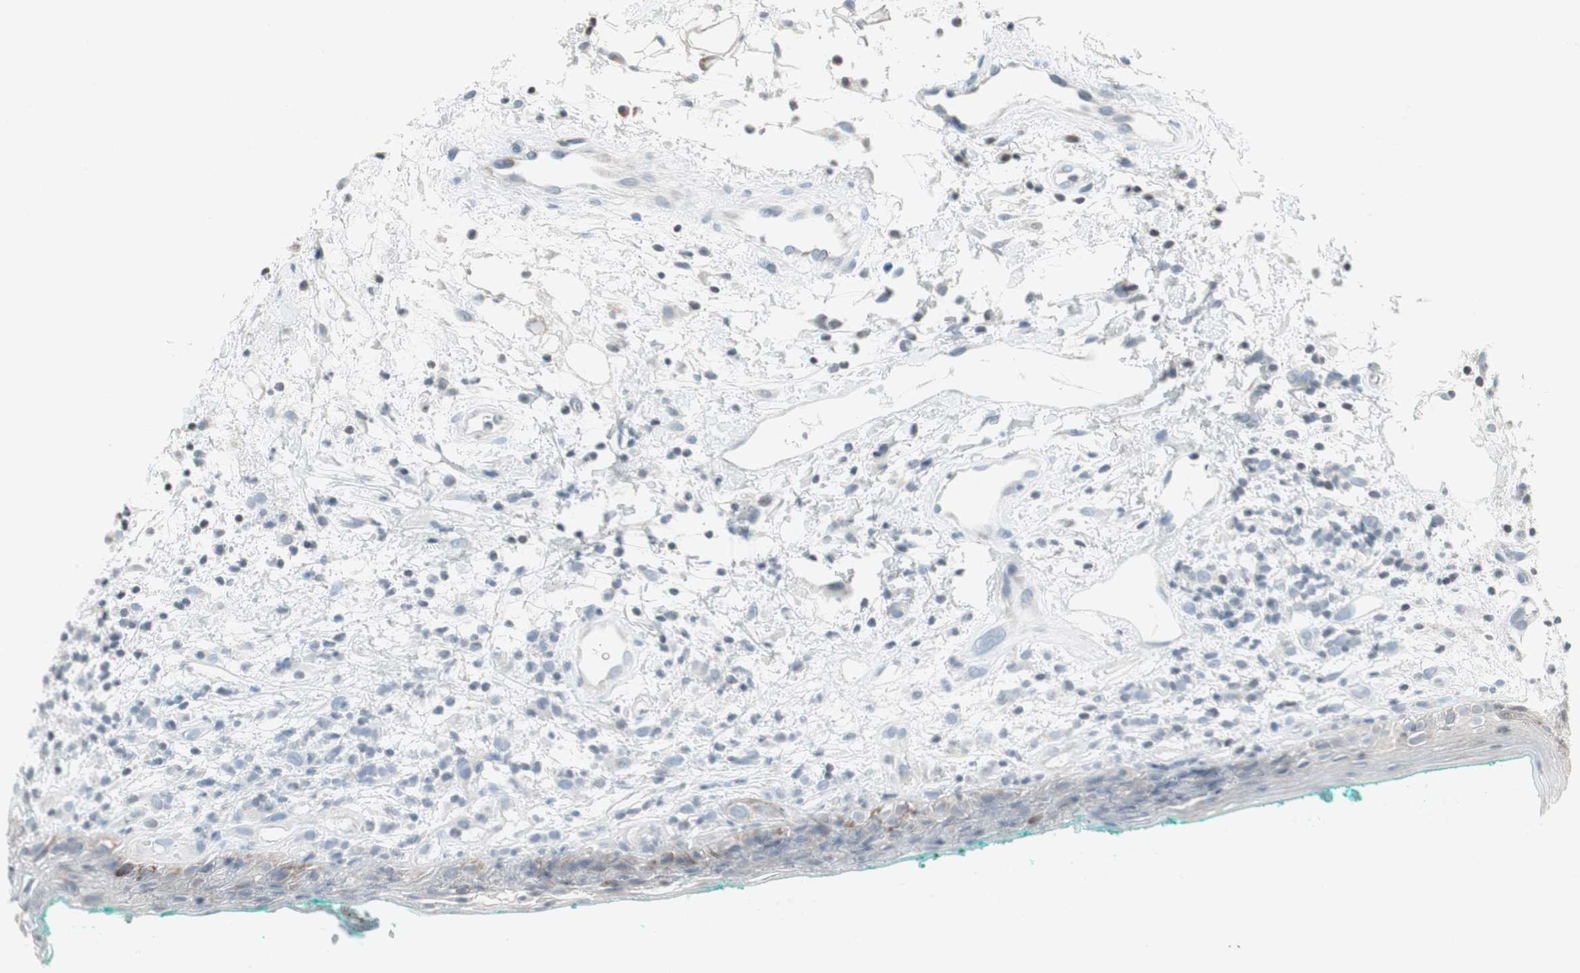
{"staining": {"intensity": "weak", "quantity": "<25%", "location": "cytoplasmic/membranous"}, "tissue": "oral mucosa", "cell_type": "Squamous epithelial cells", "image_type": "normal", "snomed": [{"axis": "morphology", "description": "Normal tissue, NOS"}, {"axis": "topography", "description": "Skeletal muscle"}, {"axis": "topography", "description": "Oral tissue"}, {"axis": "topography", "description": "Peripheral nerve tissue"}], "caption": "Immunohistochemistry of normal human oral mucosa exhibits no positivity in squamous epithelial cells.", "gene": "ARG2", "patient": {"sex": "female", "age": 84}}